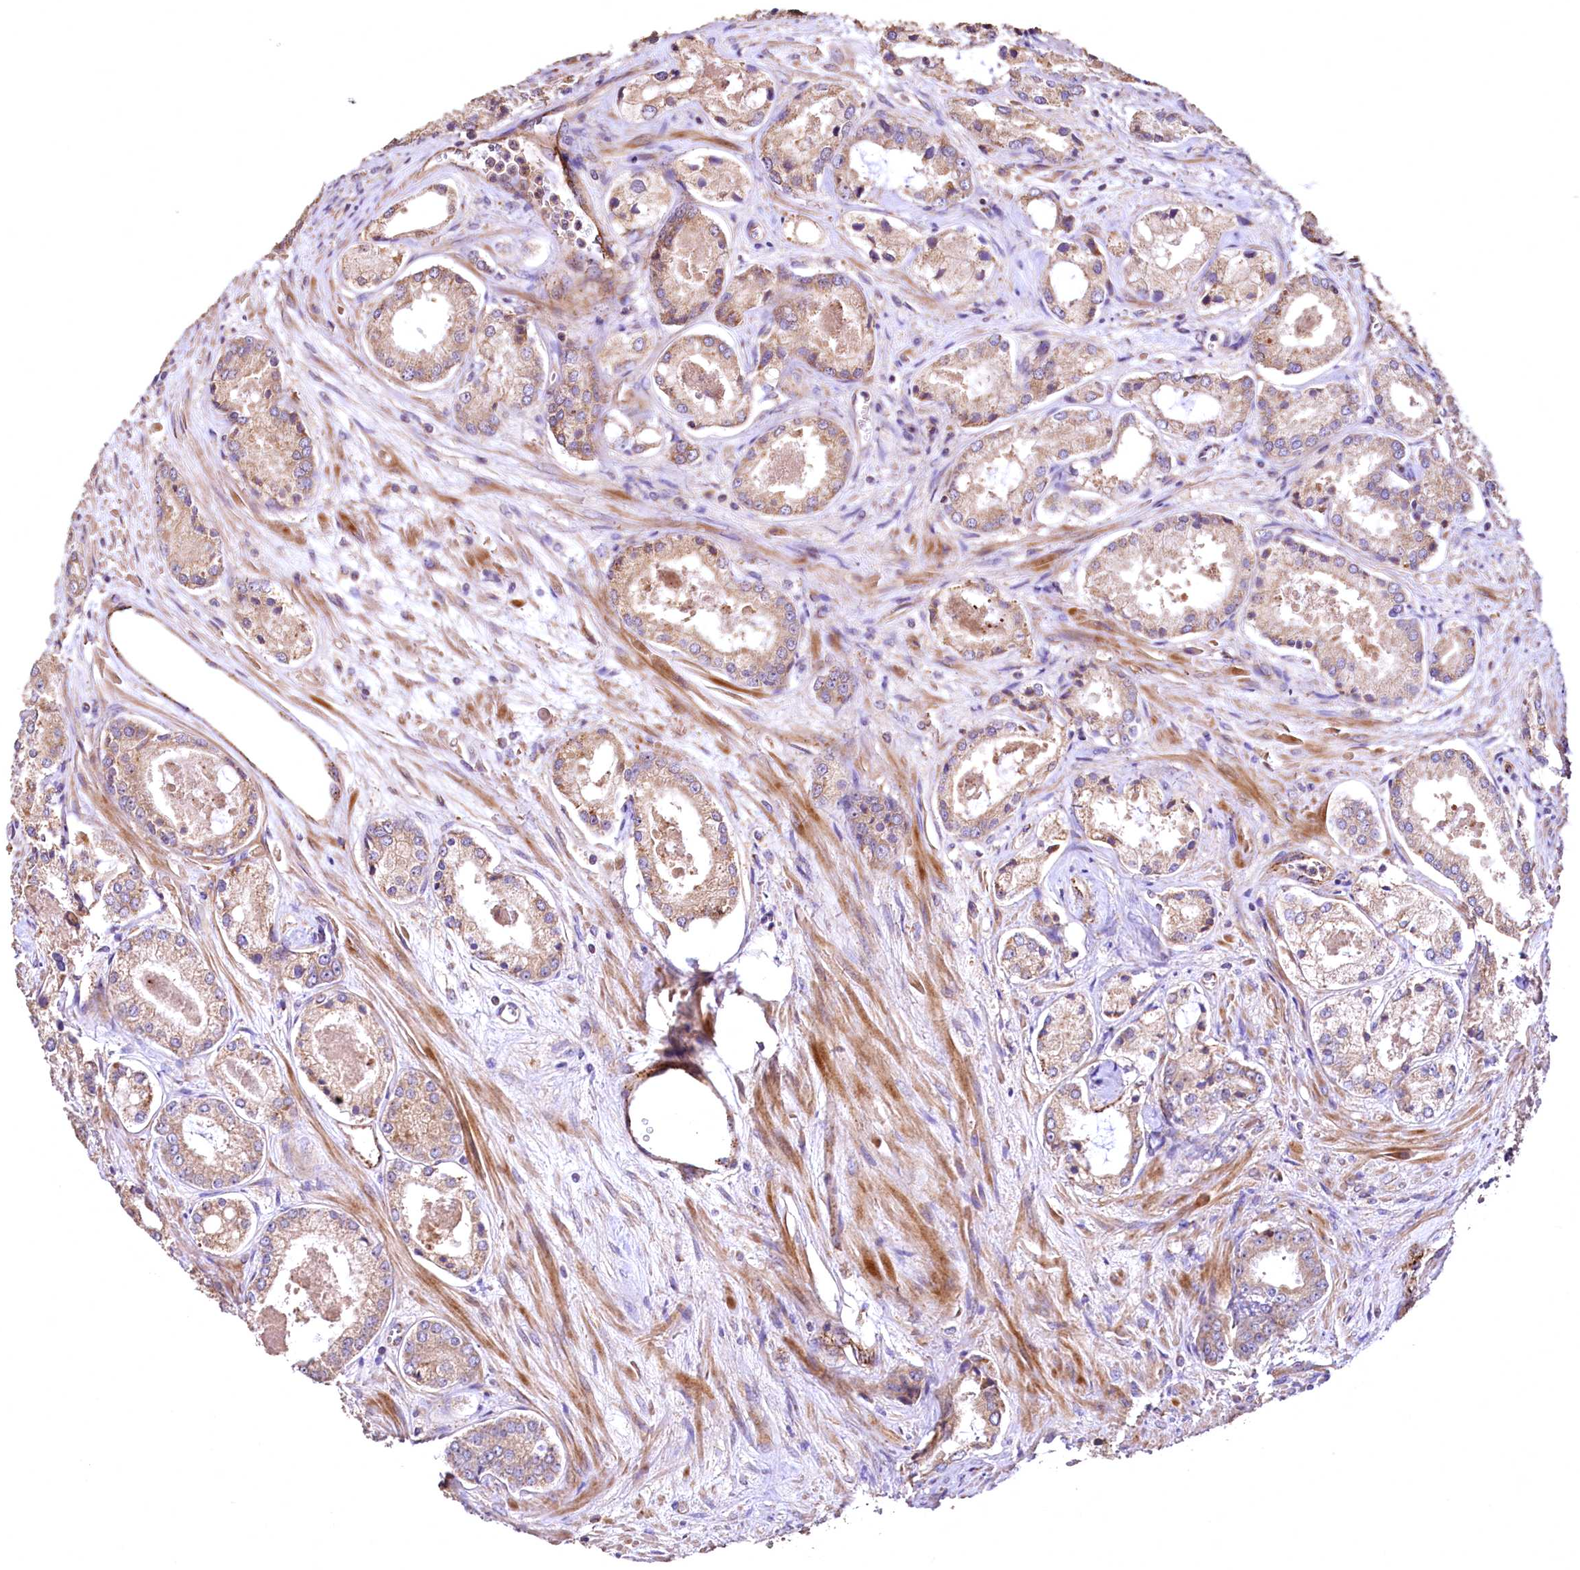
{"staining": {"intensity": "moderate", "quantity": ">75%", "location": "cytoplasmic/membranous"}, "tissue": "prostate cancer", "cell_type": "Tumor cells", "image_type": "cancer", "snomed": [{"axis": "morphology", "description": "Adenocarcinoma, Low grade"}, {"axis": "topography", "description": "Prostate"}], "caption": "Adenocarcinoma (low-grade) (prostate) stained with DAB immunohistochemistry reveals medium levels of moderate cytoplasmic/membranous positivity in about >75% of tumor cells.", "gene": "RASSF1", "patient": {"sex": "male", "age": 68}}